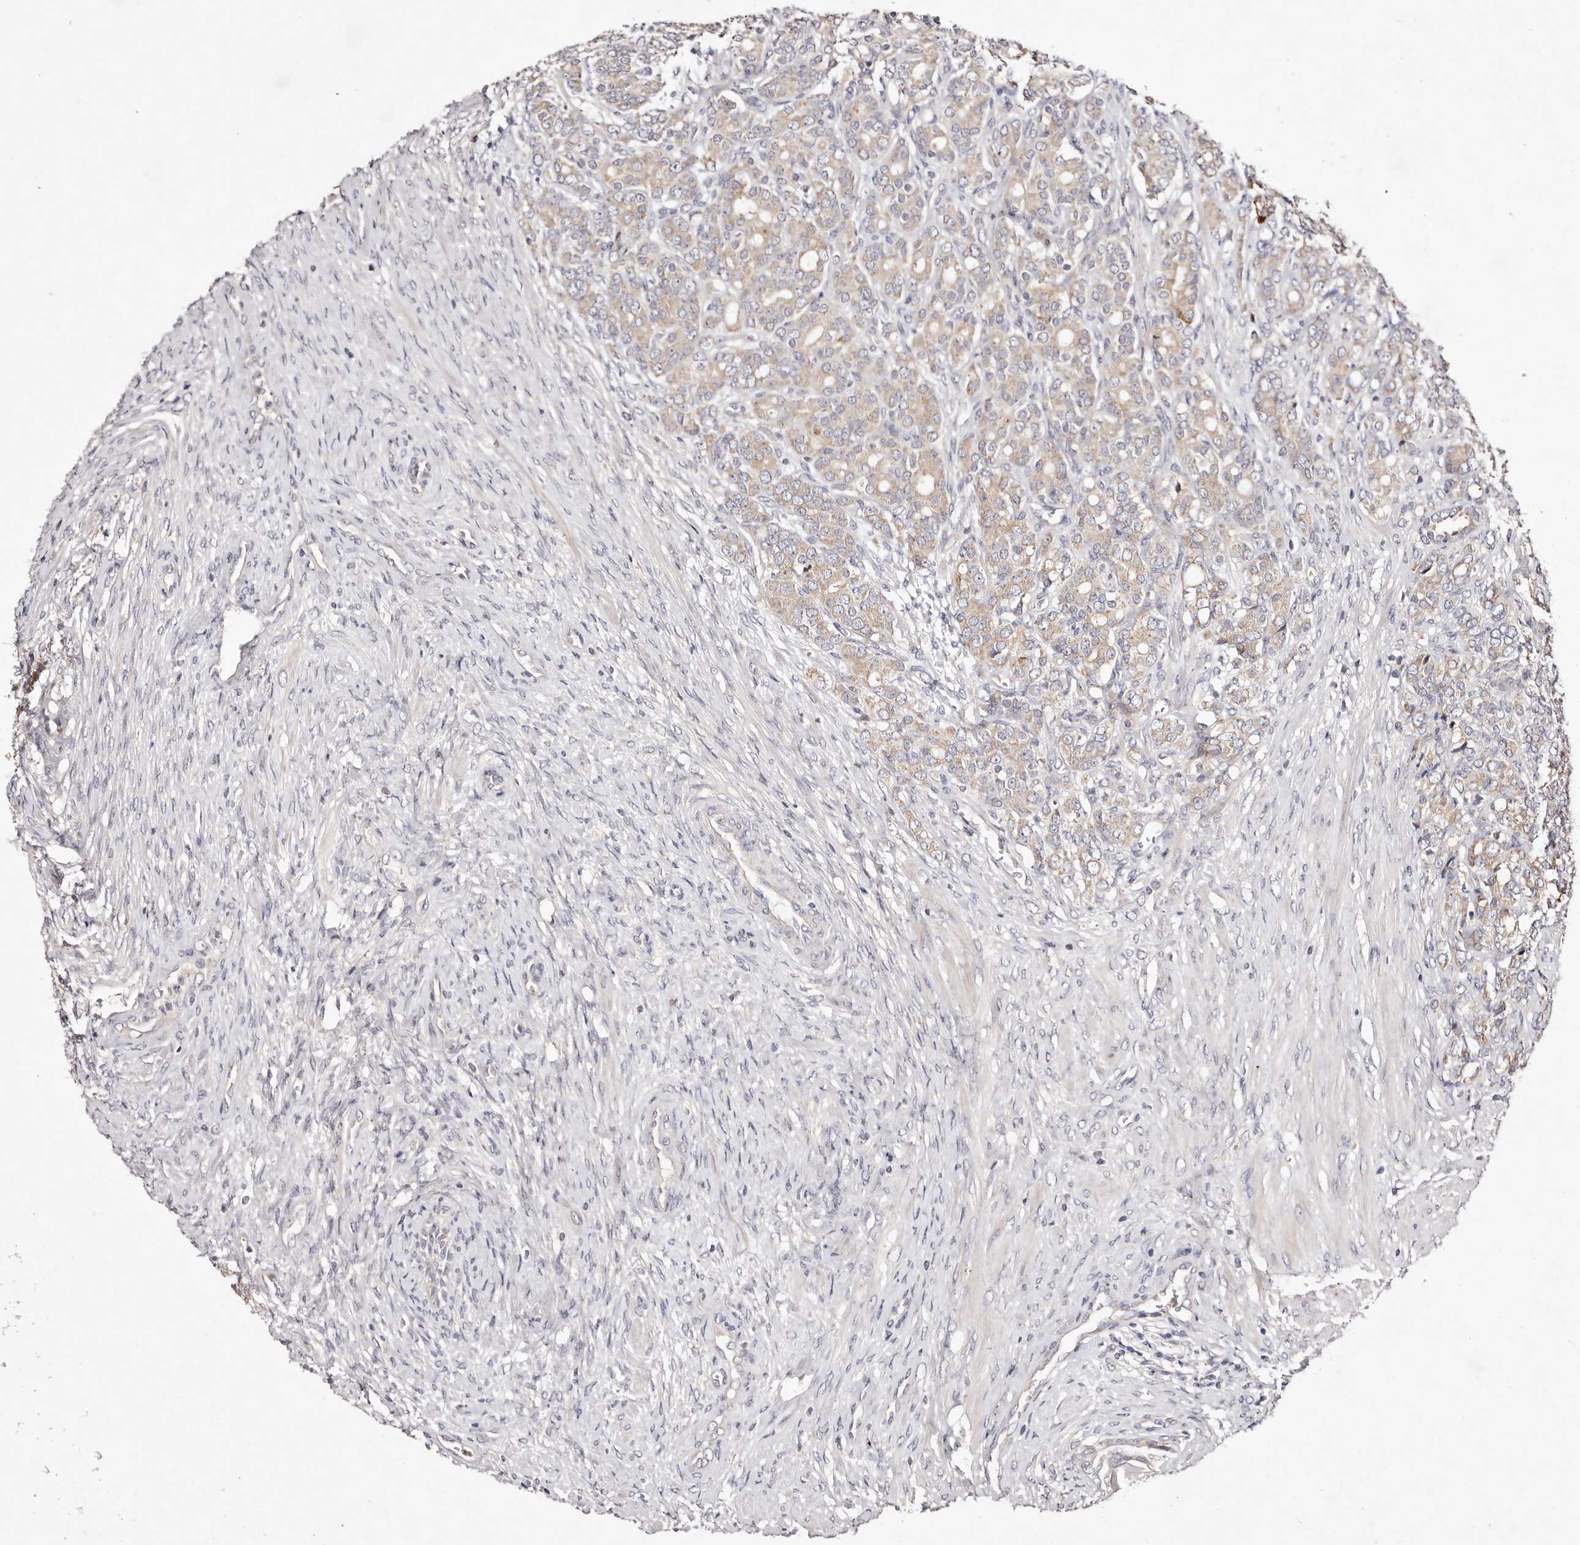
{"staining": {"intensity": "weak", "quantity": "<25%", "location": "cytoplasmic/membranous"}, "tissue": "prostate cancer", "cell_type": "Tumor cells", "image_type": "cancer", "snomed": [{"axis": "morphology", "description": "Adenocarcinoma, High grade"}, {"axis": "topography", "description": "Prostate"}], "caption": "Immunohistochemistry (IHC) of prostate cancer (high-grade adenocarcinoma) demonstrates no positivity in tumor cells. Nuclei are stained in blue.", "gene": "TSC2", "patient": {"sex": "male", "age": 62}}